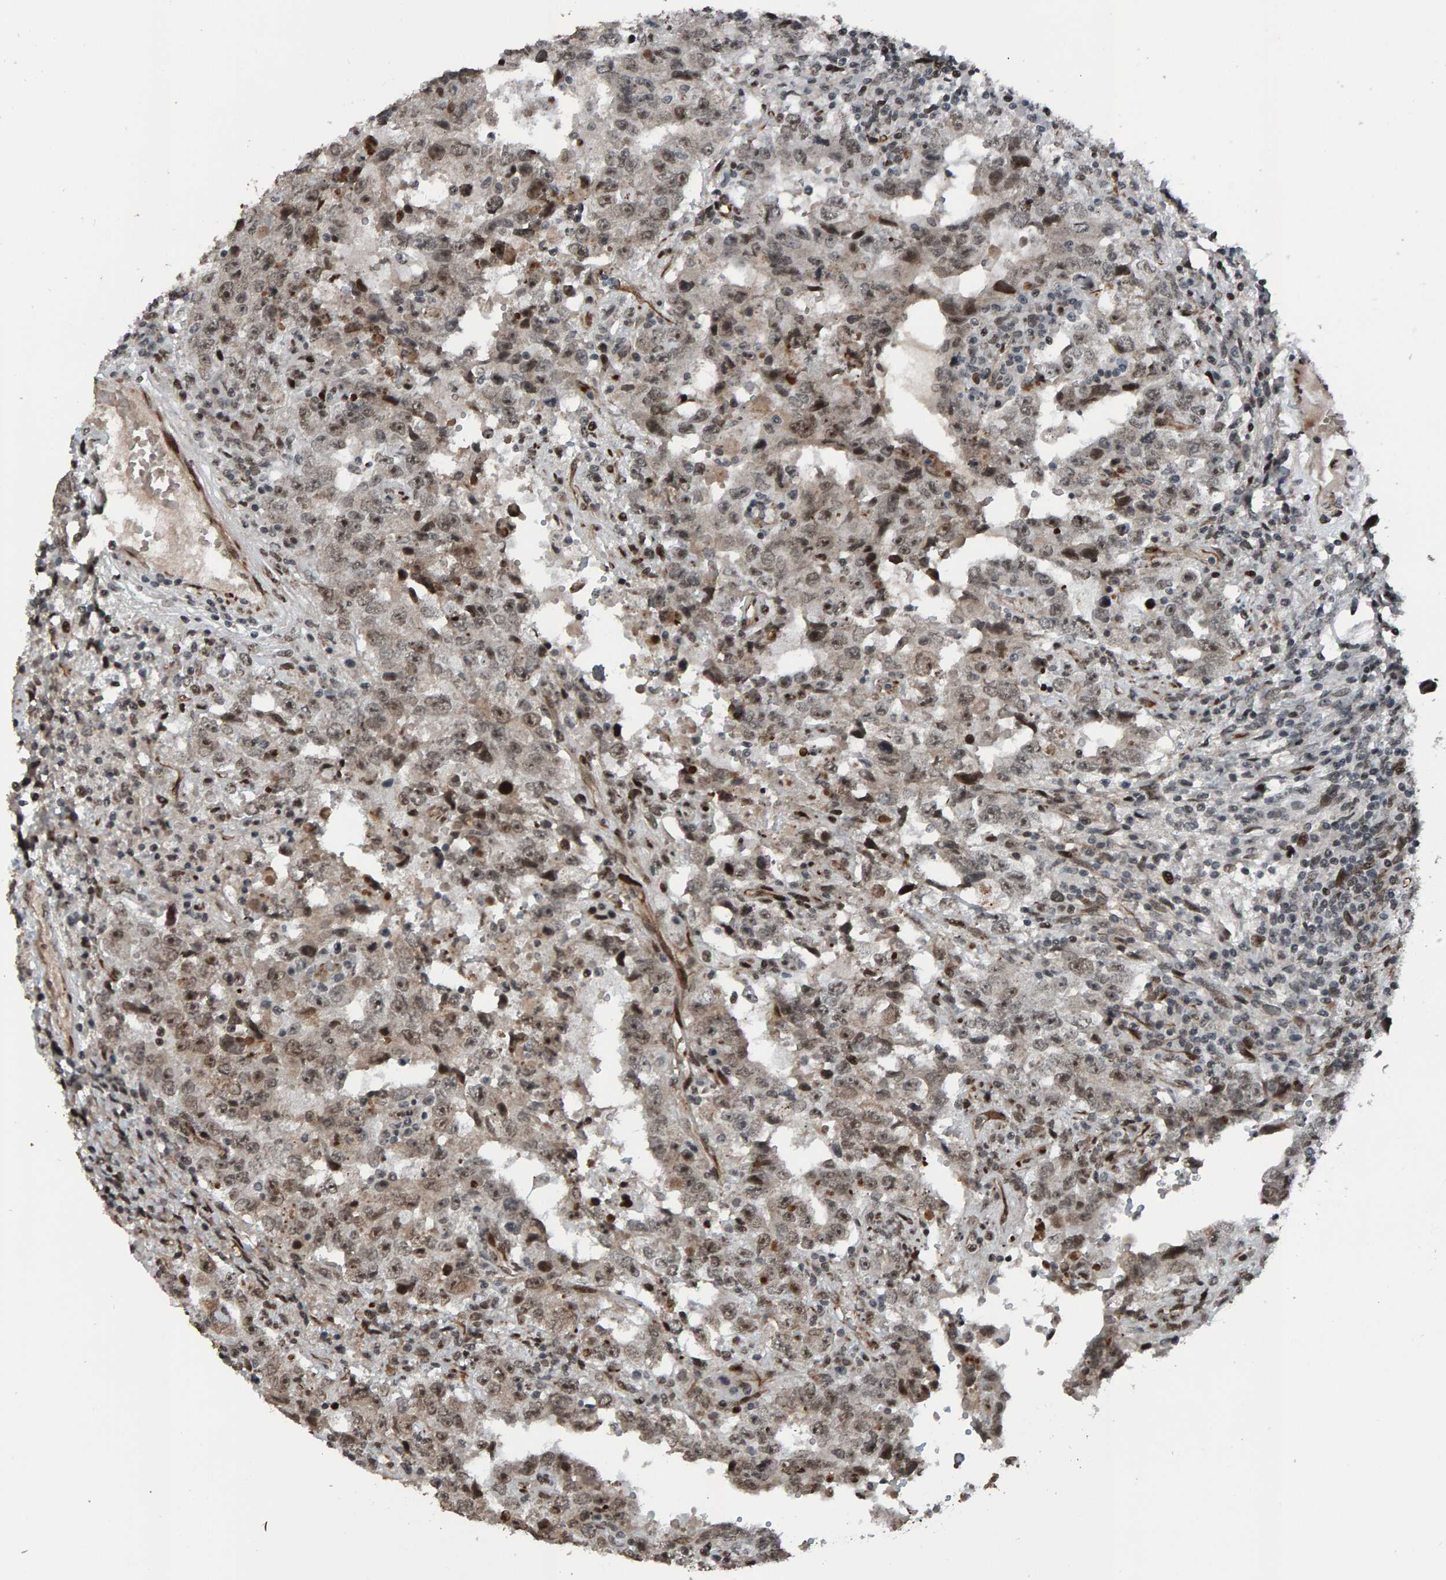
{"staining": {"intensity": "weak", "quantity": ">75%", "location": "cytoplasmic/membranous,nuclear"}, "tissue": "testis cancer", "cell_type": "Tumor cells", "image_type": "cancer", "snomed": [{"axis": "morphology", "description": "Carcinoma, Embryonal, NOS"}, {"axis": "topography", "description": "Testis"}], "caption": "Approximately >75% of tumor cells in testis embryonal carcinoma display weak cytoplasmic/membranous and nuclear protein staining as visualized by brown immunohistochemical staining.", "gene": "ZNF366", "patient": {"sex": "male", "age": 26}}